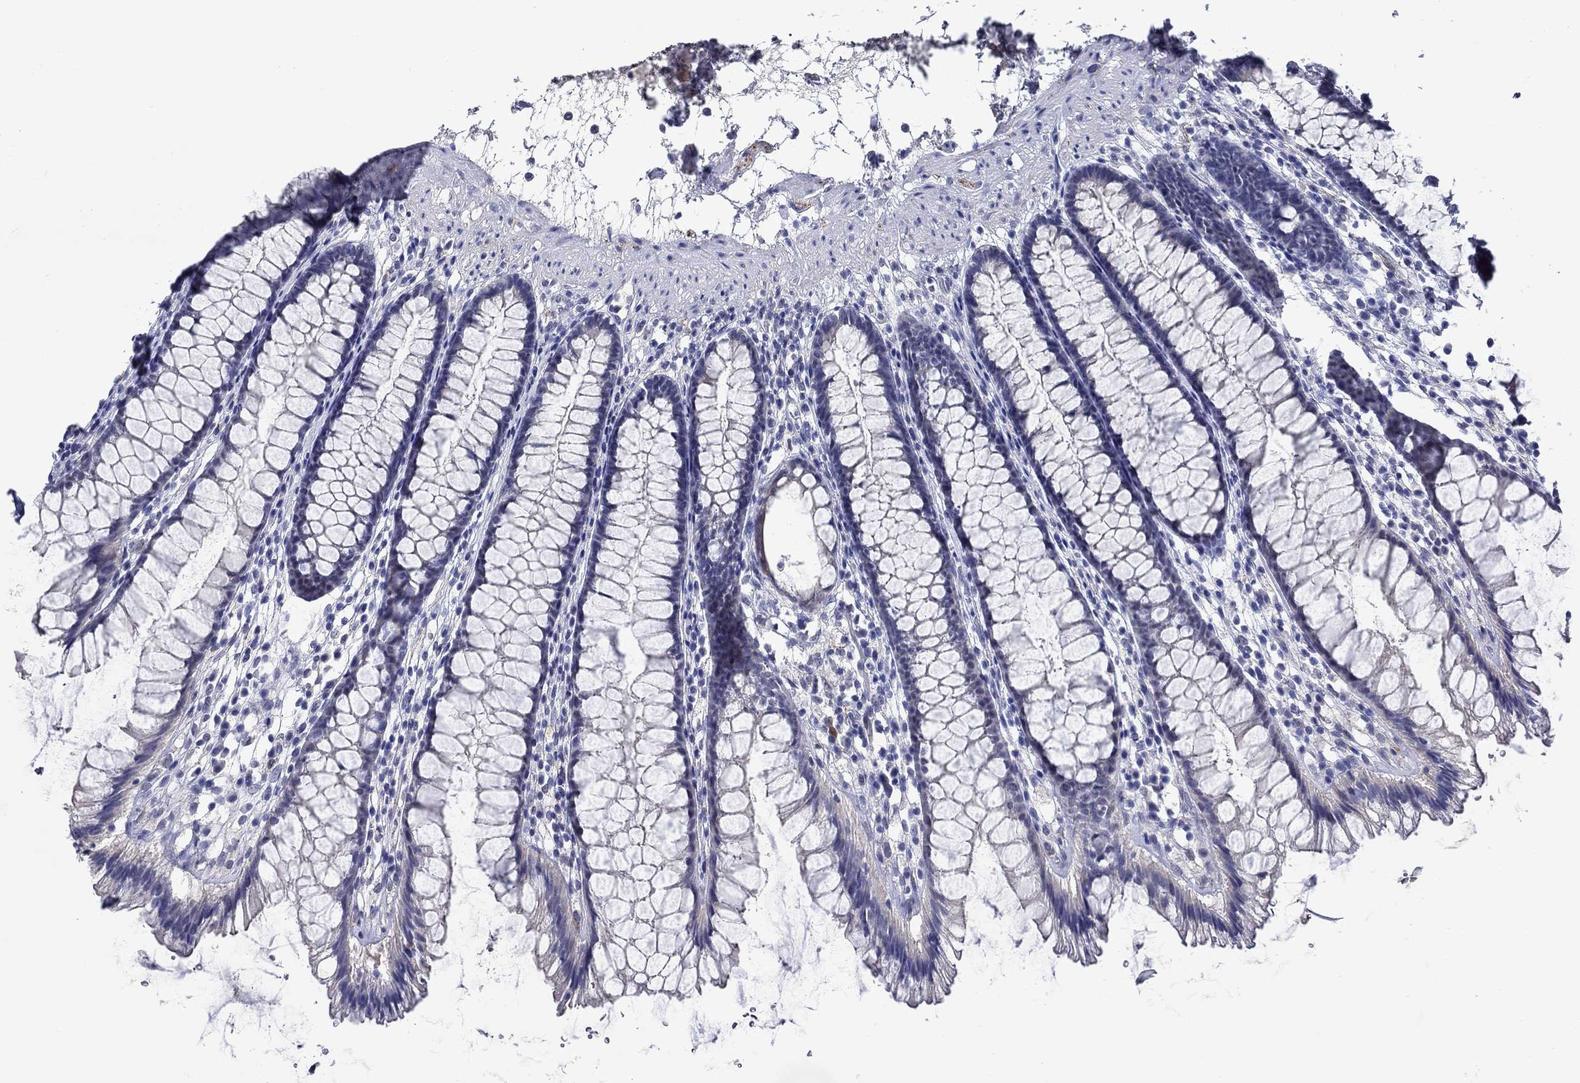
{"staining": {"intensity": "negative", "quantity": "none", "location": "none"}, "tissue": "rectum", "cell_type": "Glandular cells", "image_type": "normal", "snomed": [{"axis": "morphology", "description": "Normal tissue, NOS"}, {"axis": "topography", "description": "Rectum"}], "caption": "A histopathology image of human rectum is negative for staining in glandular cells. (Stains: DAB (3,3'-diaminobenzidine) immunohistochemistry (IHC) with hematoxylin counter stain, Microscopy: brightfield microscopy at high magnification).", "gene": "MC2R", "patient": {"sex": "male", "age": 72}}